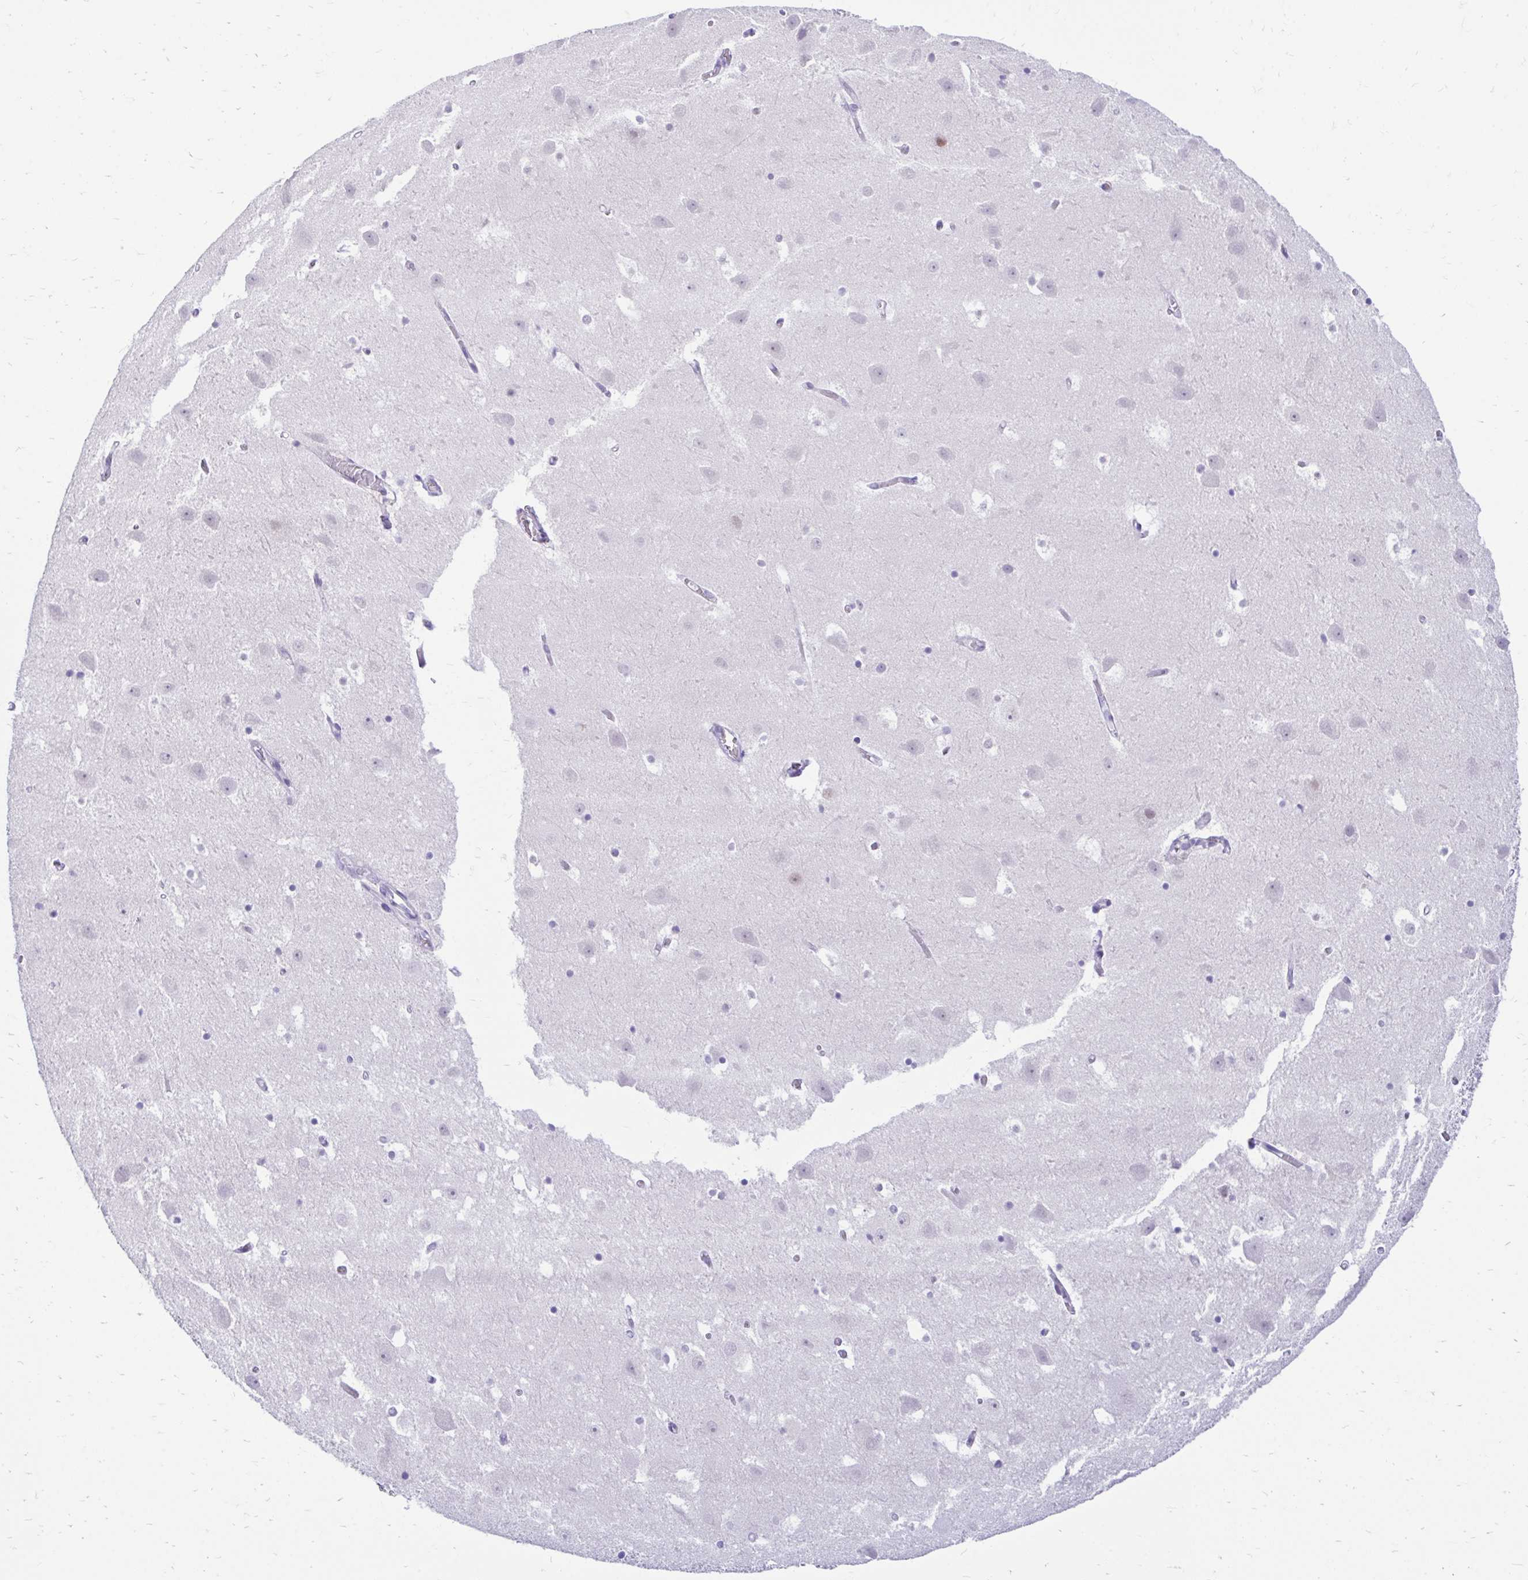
{"staining": {"intensity": "moderate", "quantity": "<25%", "location": "nuclear"}, "tissue": "hippocampus", "cell_type": "Glial cells", "image_type": "normal", "snomed": [{"axis": "morphology", "description": "Normal tissue, NOS"}, {"axis": "topography", "description": "Hippocampus"}], "caption": "High-power microscopy captured an immunohistochemistry photomicrograph of normal hippocampus, revealing moderate nuclear positivity in about <25% of glial cells.", "gene": "GLB1L2", "patient": {"sex": "female", "age": 52}}